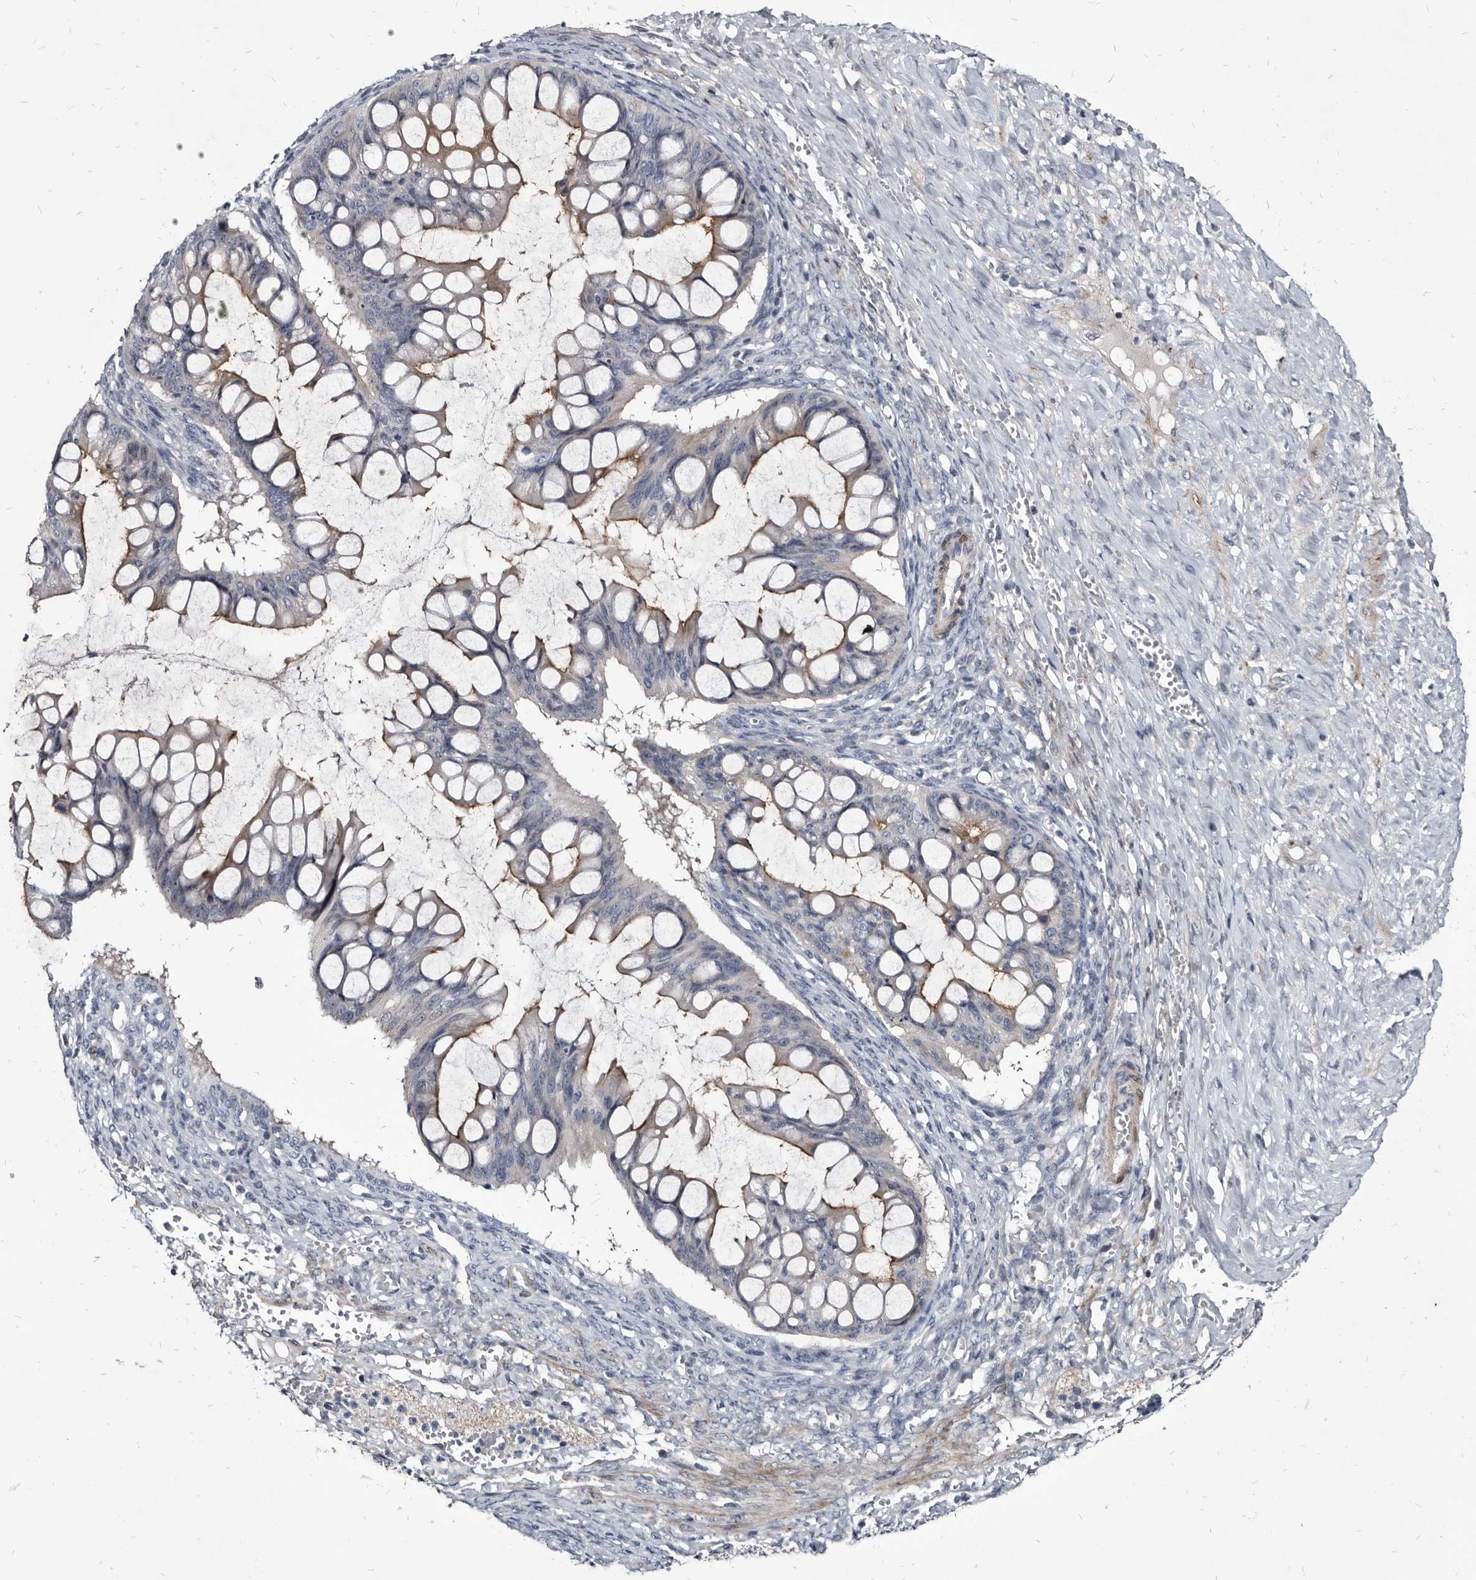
{"staining": {"intensity": "negative", "quantity": "none", "location": "none"}, "tissue": "ovarian cancer", "cell_type": "Tumor cells", "image_type": "cancer", "snomed": [{"axis": "morphology", "description": "Cystadenocarcinoma, mucinous, NOS"}, {"axis": "topography", "description": "Ovary"}], "caption": "Immunohistochemistry (IHC) micrograph of neoplastic tissue: human mucinous cystadenocarcinoma (ovarian) stained with DAB shows no significant protein positivity in tumor cells. Nuclei are stained in blue.", "gene": "PRSS8", "patient": {"sex": "female", "age": 73}}